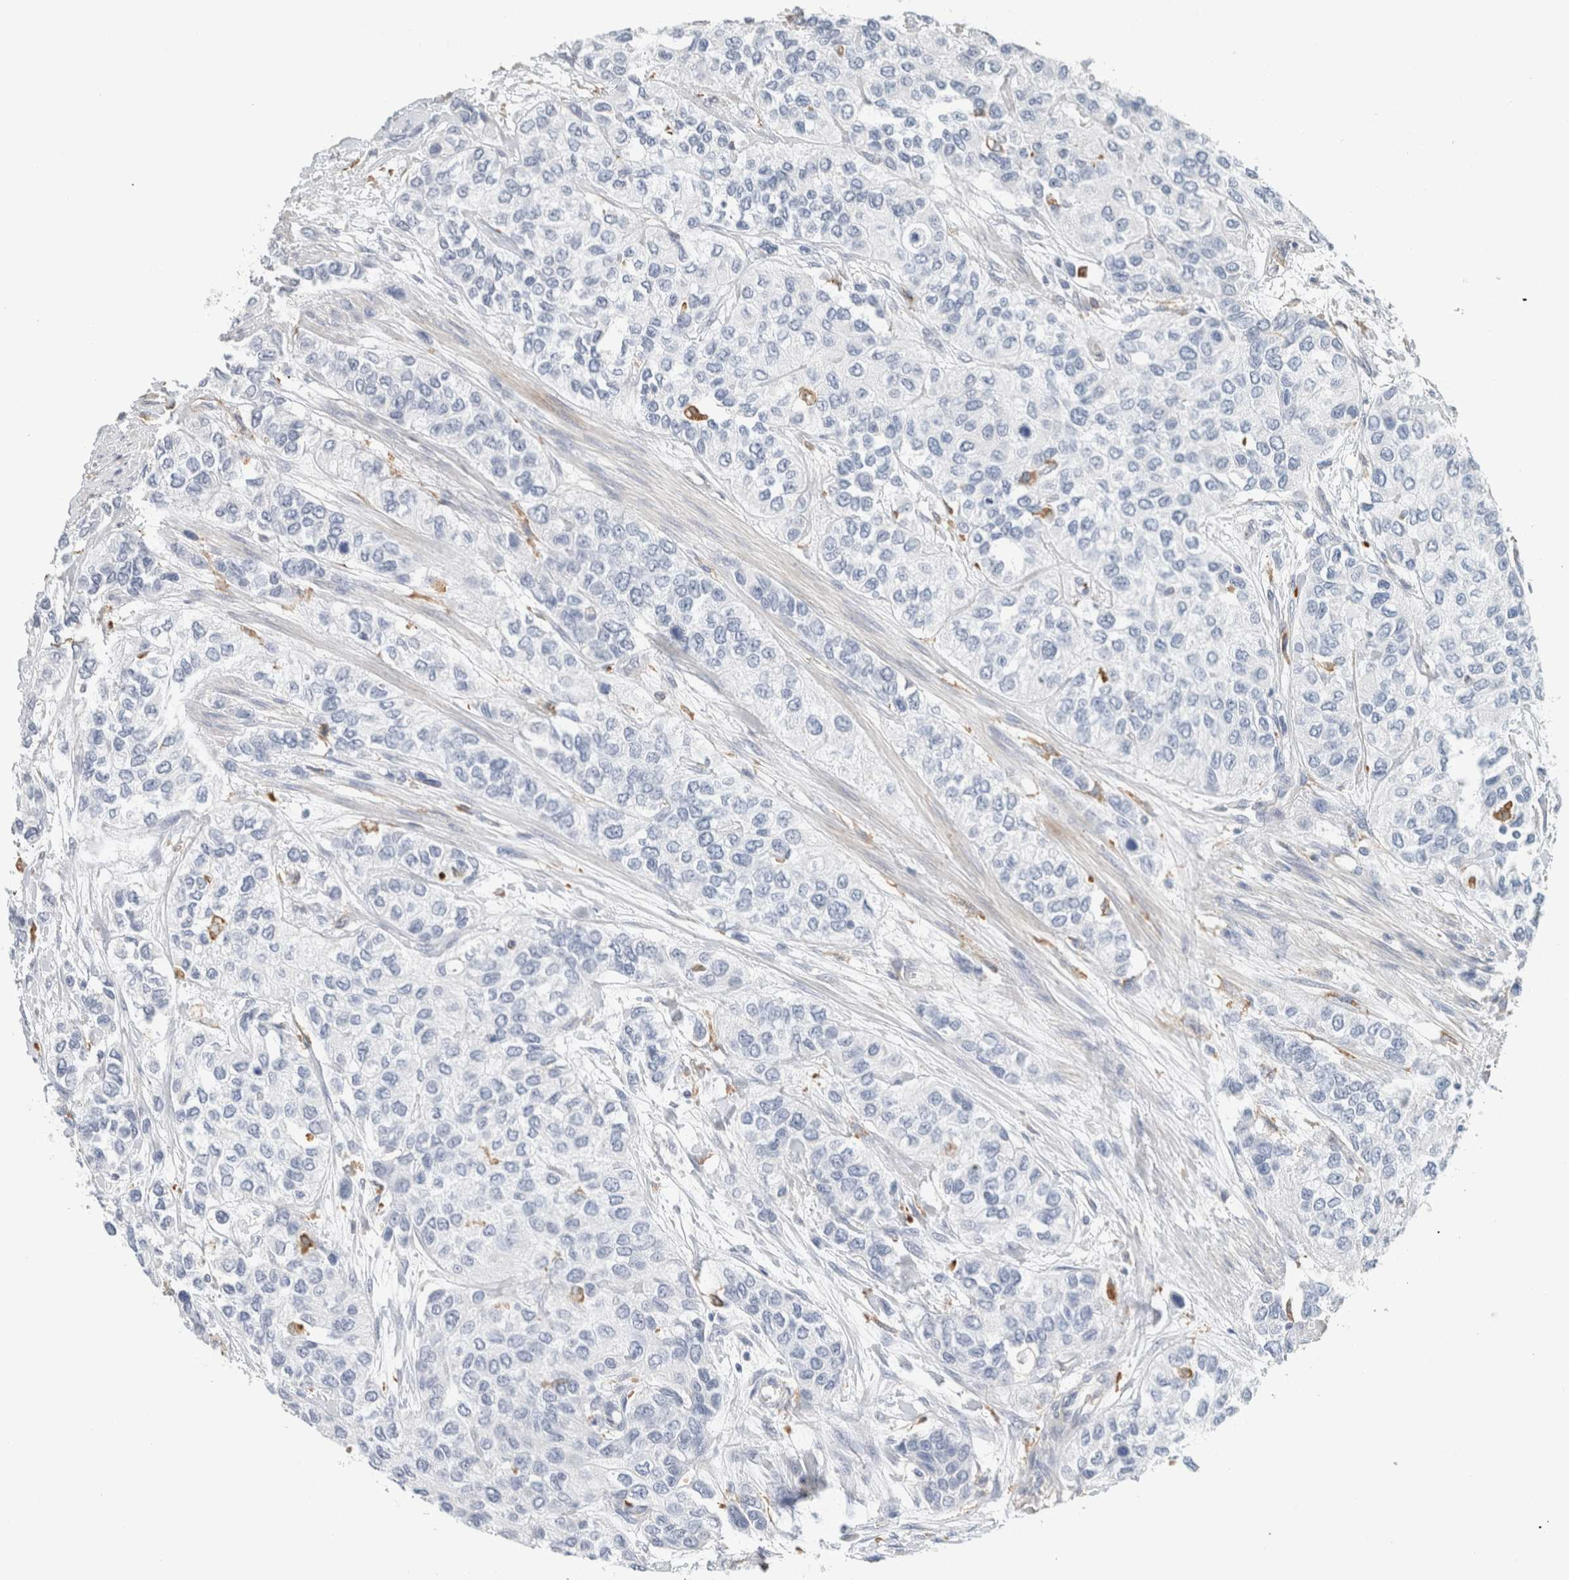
{"staining": {"intensity": "negative", "quantity": "none", "location": "none"}, "tissue": "urothelial cancer", "cell_type": "Tumor cells", "image_type": "cancer", "snomed": [{"axis": "morphology", "description": "Urothelial carcinoma, High grade"}, {"axis": "topography", "description": "Urinary bladder"}], "caption": "IHC image of neoplastic tissue: human urothelial carcinoma (high-grade) stained with DAB (3,3'-diaminobenzidine) reveals no significant protein positivity in tumor cells.", "gene": "LY86", "patient": {"sex": "female", "age": 56}}